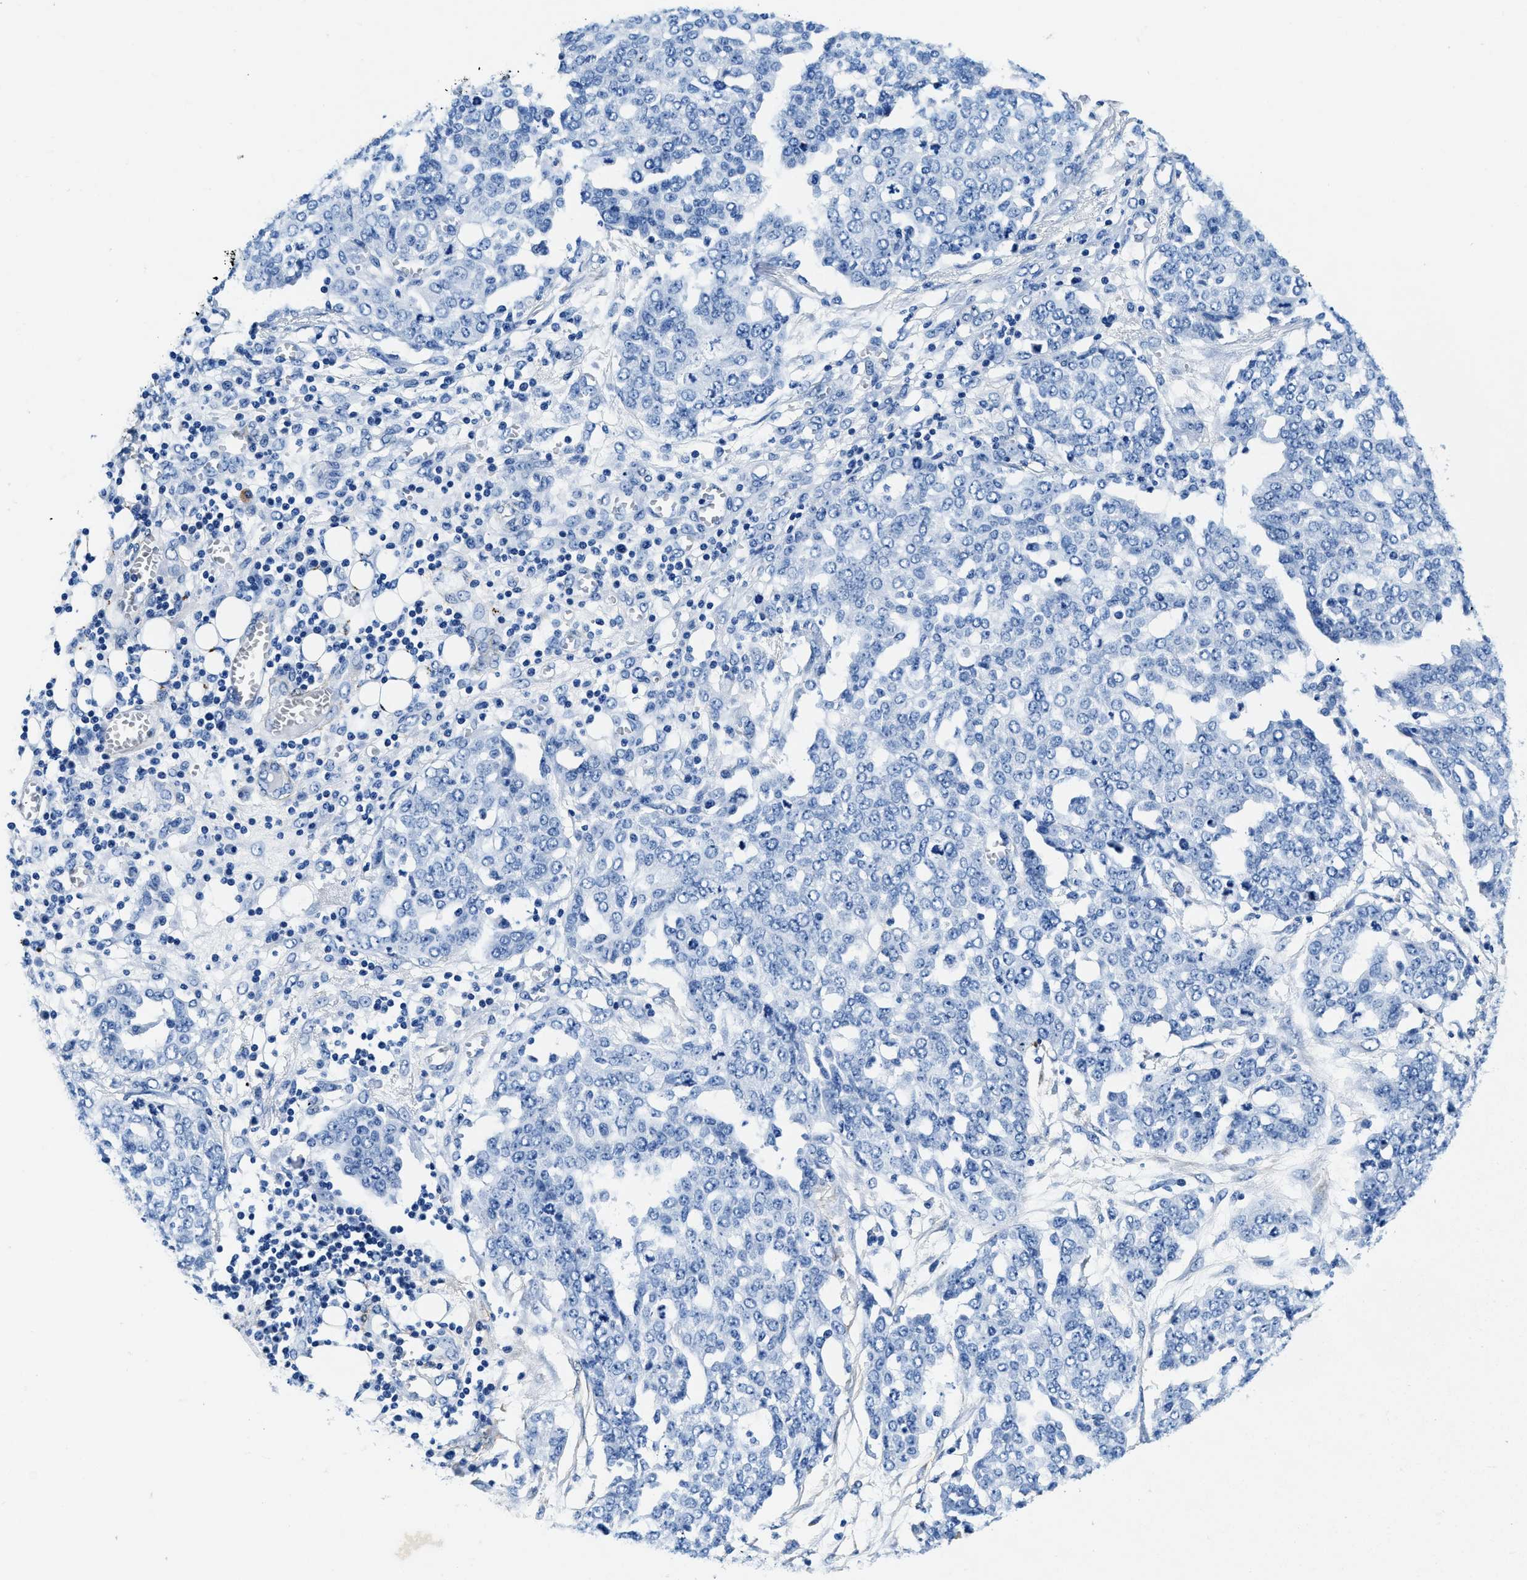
{"staining": {"intensity": "negative", "quantity": "none", "location": "none"}, "tissue": "ovarian cancer", "cell_type": "Tumor cells", "image_type": "cancer", "snomed": [{"axis": "morphology", "description": "Cystadenocarcinoma, serous, NOS"}, {"axis": "topography", "description": "Soft tissue"}, {"axis": "topography", "description": "Ovary"}], "caption": "The IHC image has no significant staining in tumor cells of ovarian serous cystadenocarcinoma tissue.", "gene": "TEX261", "patient": {"sex": "female", "age": 57}}